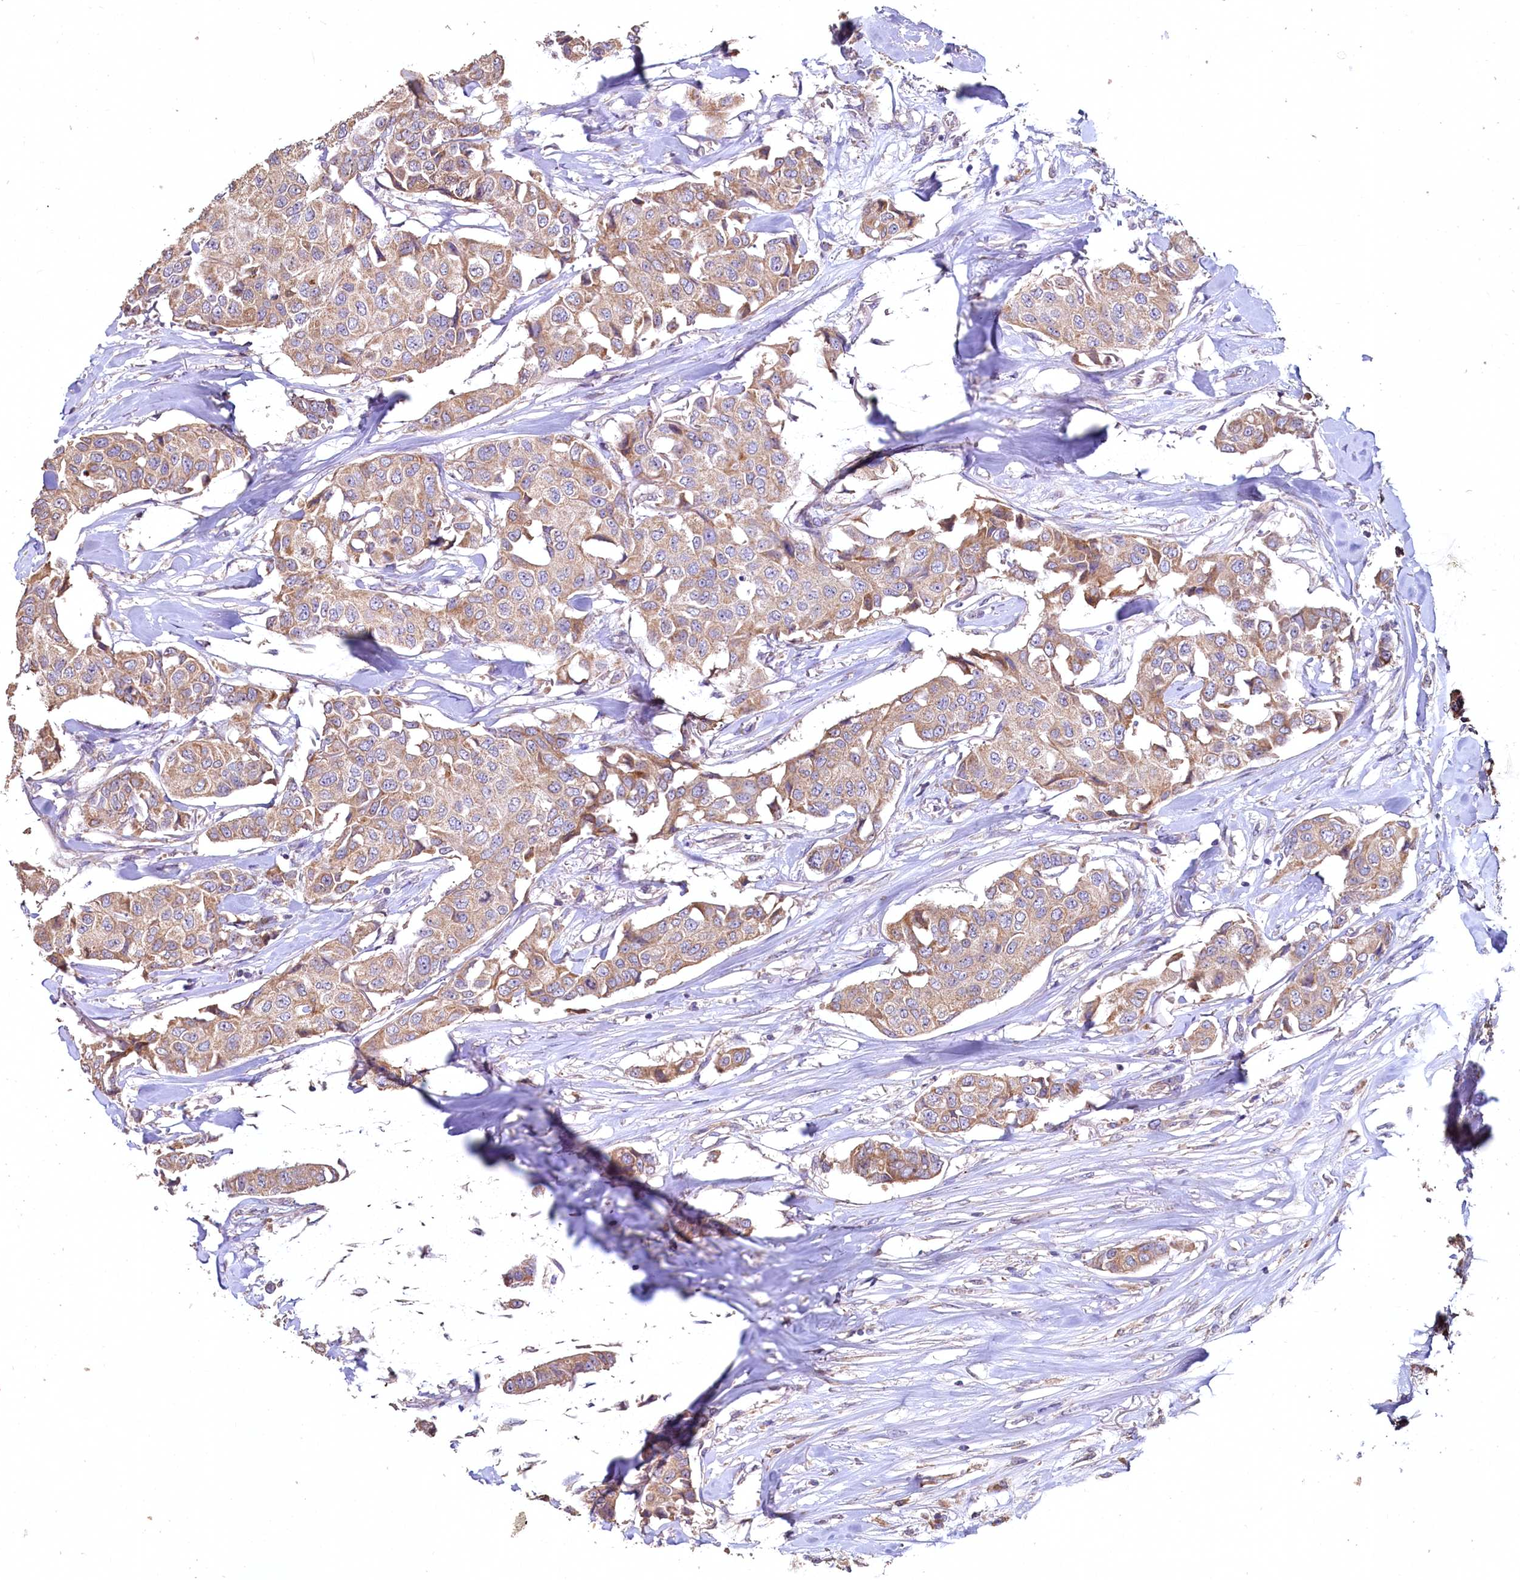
{"staining": {"intensity": "weak", "quantity": ">75%", "location": "cytoplasmic/membranous"}, "tissue": "breast cancer", "cell_type": "Tumor cells", "image_type": "cancer", "snomed": [{"axis": "morphology", "description": "Duct carcinoma"}, {"axis": "topography", "description": "Breast"}], "caption": "The photomicrograph demonstrates a brown stain indicating the presence of a protein in the cytoplasmic/membranous of tumor cells in breast intraductal carcinoma. Using DAB (3,3'-diaminobenzidine) (brown) and hematoxylin (blue) stains, captured at high magnification using brightfield microscopy.", "gene": "FUNDC1", "patient": {"sex": "female", "age": 80}}